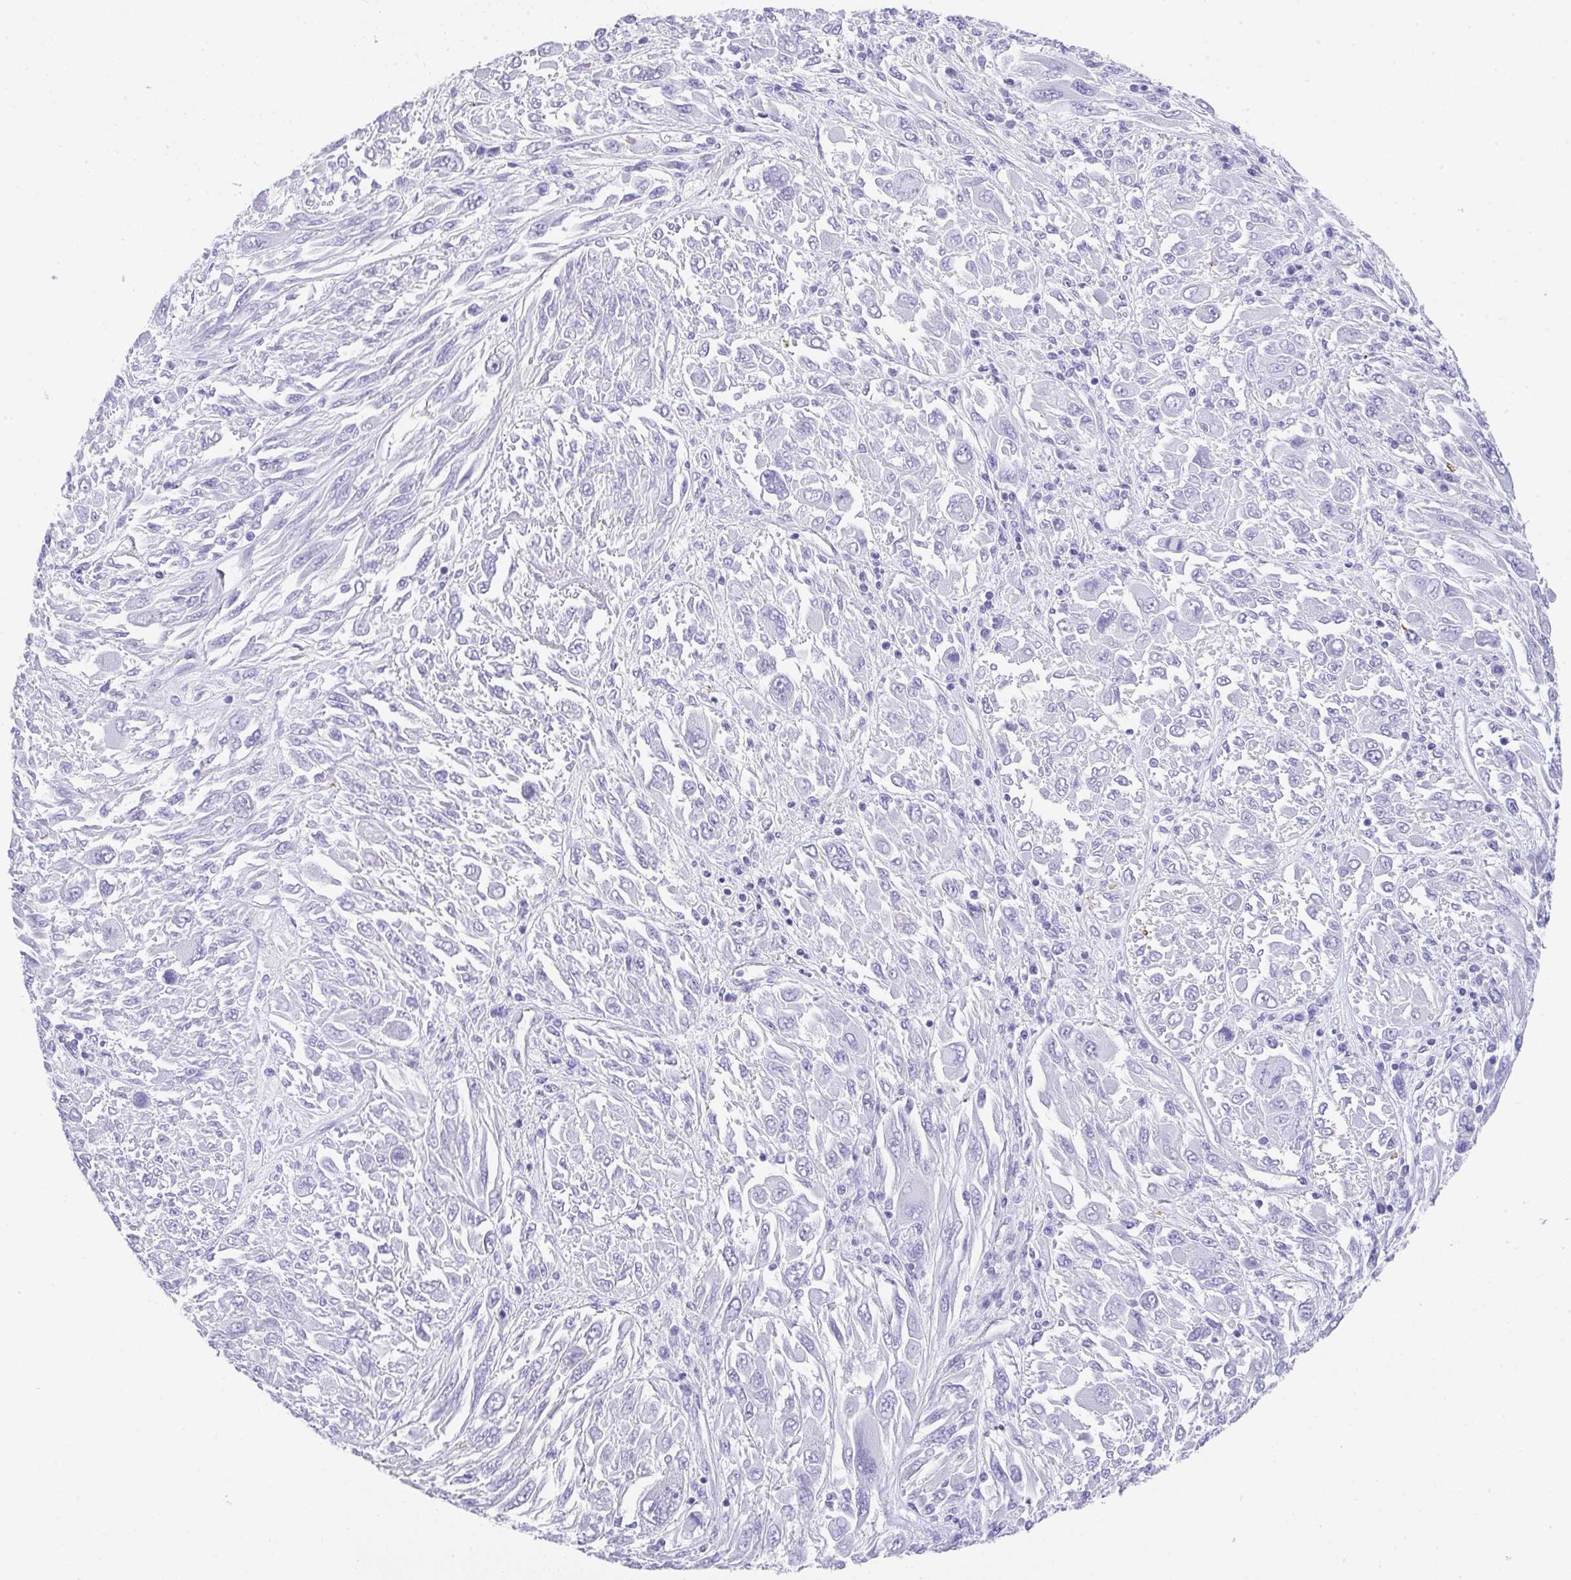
{"staining": {"intensity": "negative", "quantity": "none", "location": "none"}, "tissue": "melanoma", "cell_type": "Tumor cells", "image_type": "cancer", "snomed": [{"axis": "morphology", "description": "Malignant melanoma, NOS"}, {"axis": "topography", "description": "Skin"}], "caption": "Malignant melanoma stained for a protein using immunohistochemistry demonstrates no staining tumor cells.", "gene": "DBN1", "patient": {"sex": "female", "age": 91}}